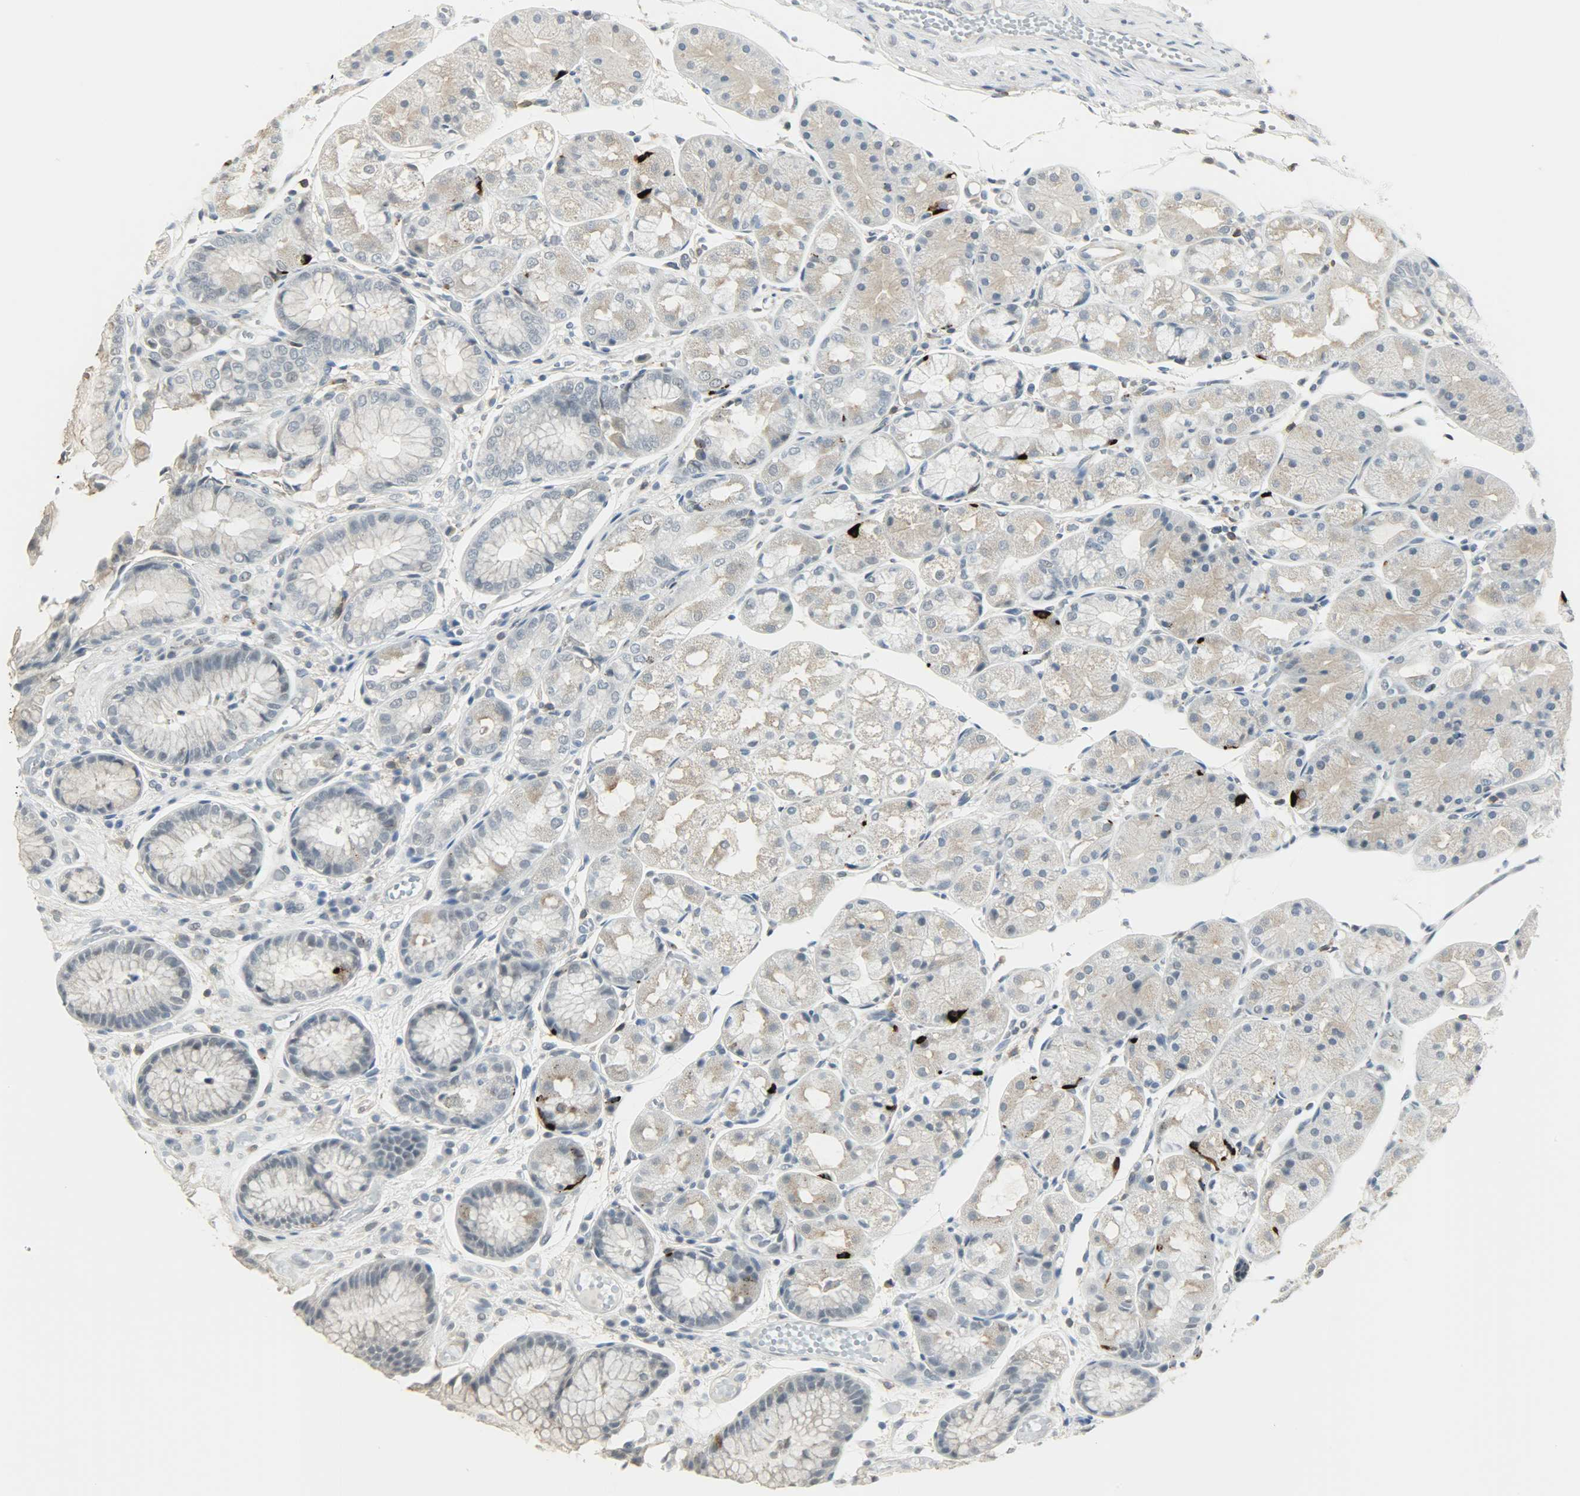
{"staining": {"intensity": "weak", "quantity": "<25%", "location": "cytoplasmic/membranous"}, "tissue": "stomach", "cell_type": "Glandular cells", "image_type": "normal", "snomed": [{"axis": "morphology", "description": "Normal tissue, NOS"}, {"axis": "topography", "description": "Stomach, upper"}], "caption": "Immunohistochemistry micrograph of normal human stomach stained for a protein (brown), which displays no positivity in glandular cells.", "gene": "CD4", "patient": {"sex": "male", "age": 72}}